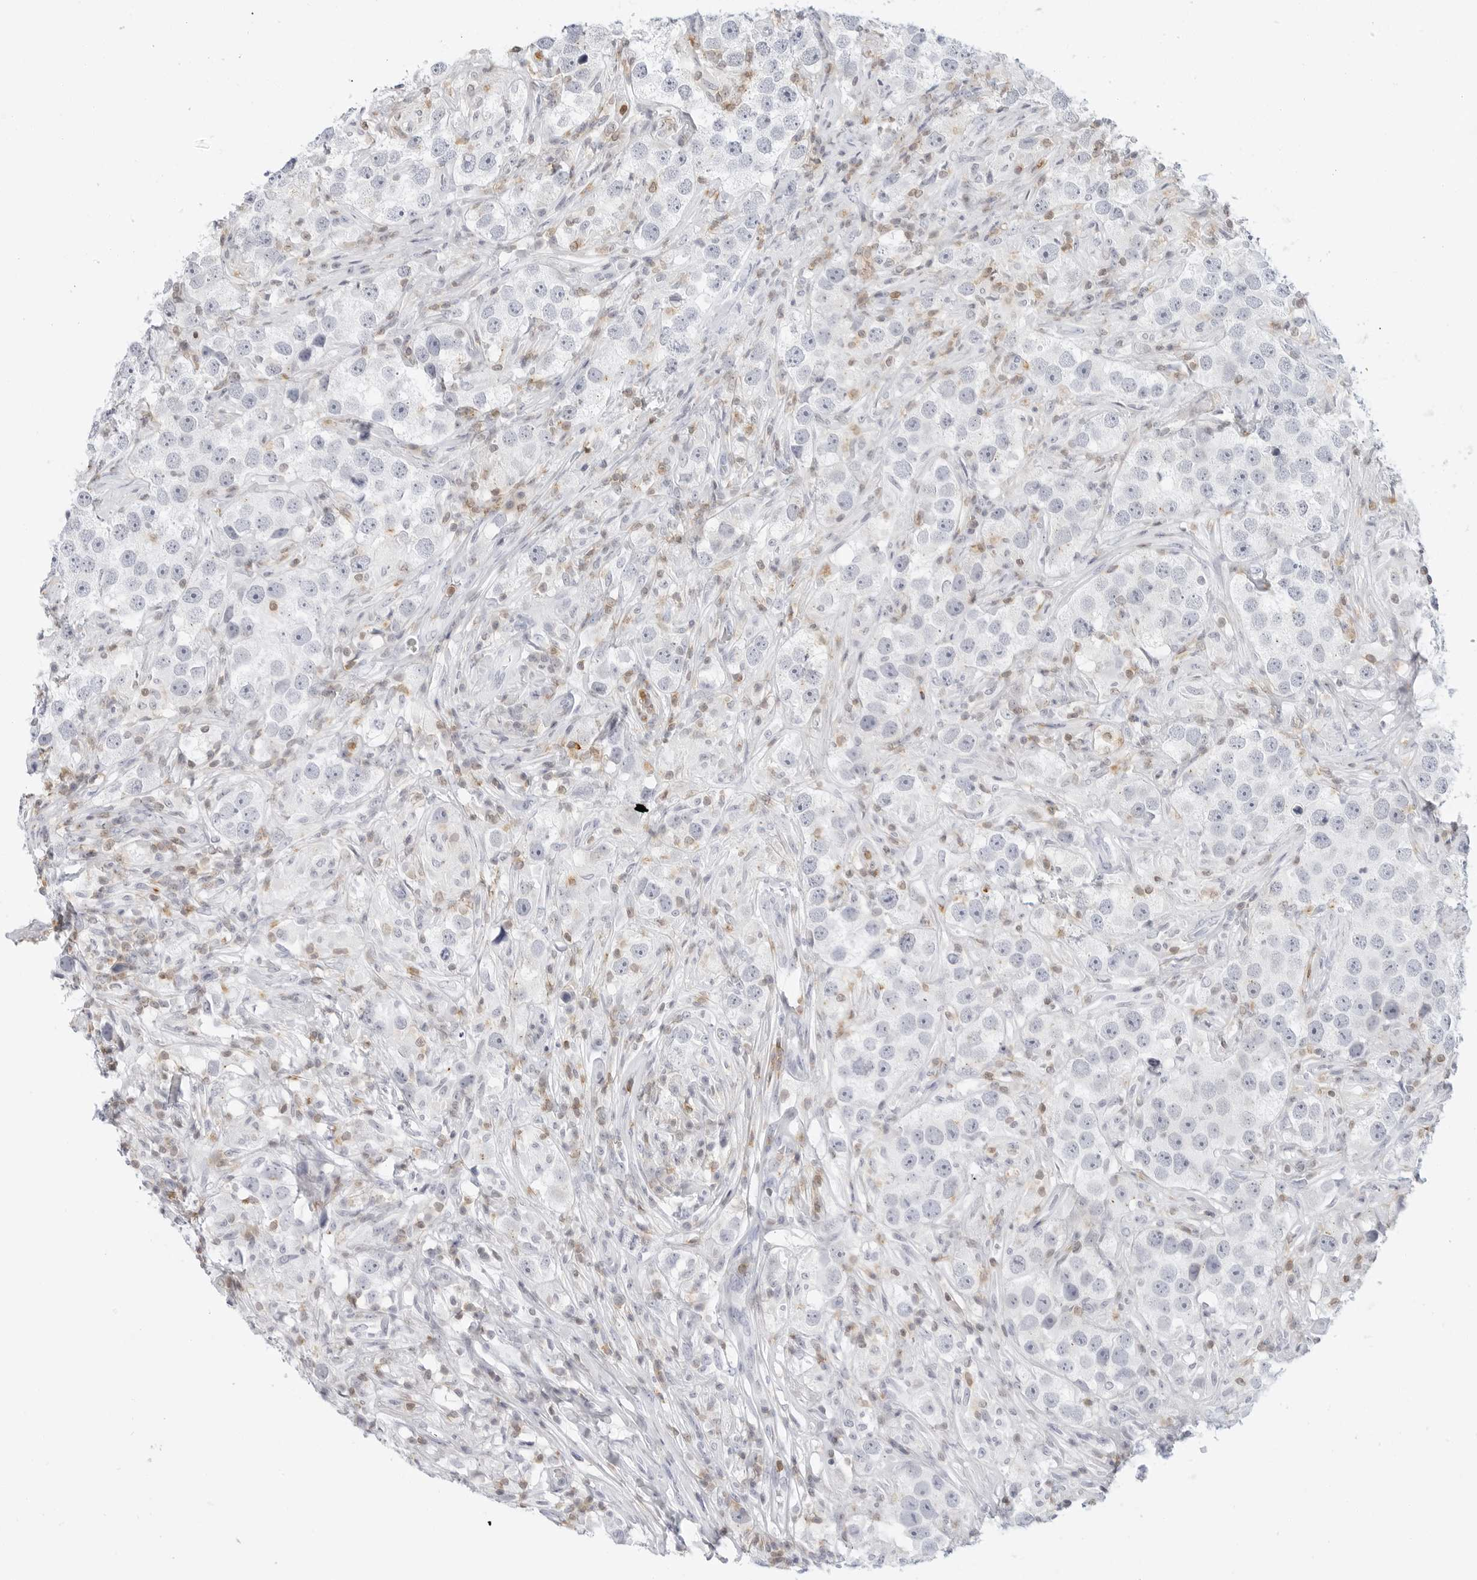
{"staining": {"intensity": "negative", "quantity": "none", "location": "none"}, "tissue": "testis cancer", "cell_type": "Tumor cells", "image_type": "cancer", "snomed": [{"axis": "morphology", "description": "Seminoma, NOS"}, {"axis": "topography", "description": "Testis"}], "caption": "Tumor cells are negative for protein expression in human testis seminoma.", "gene": "SLC9A3R1", "patient": {"sex": "male", "age": 49}}